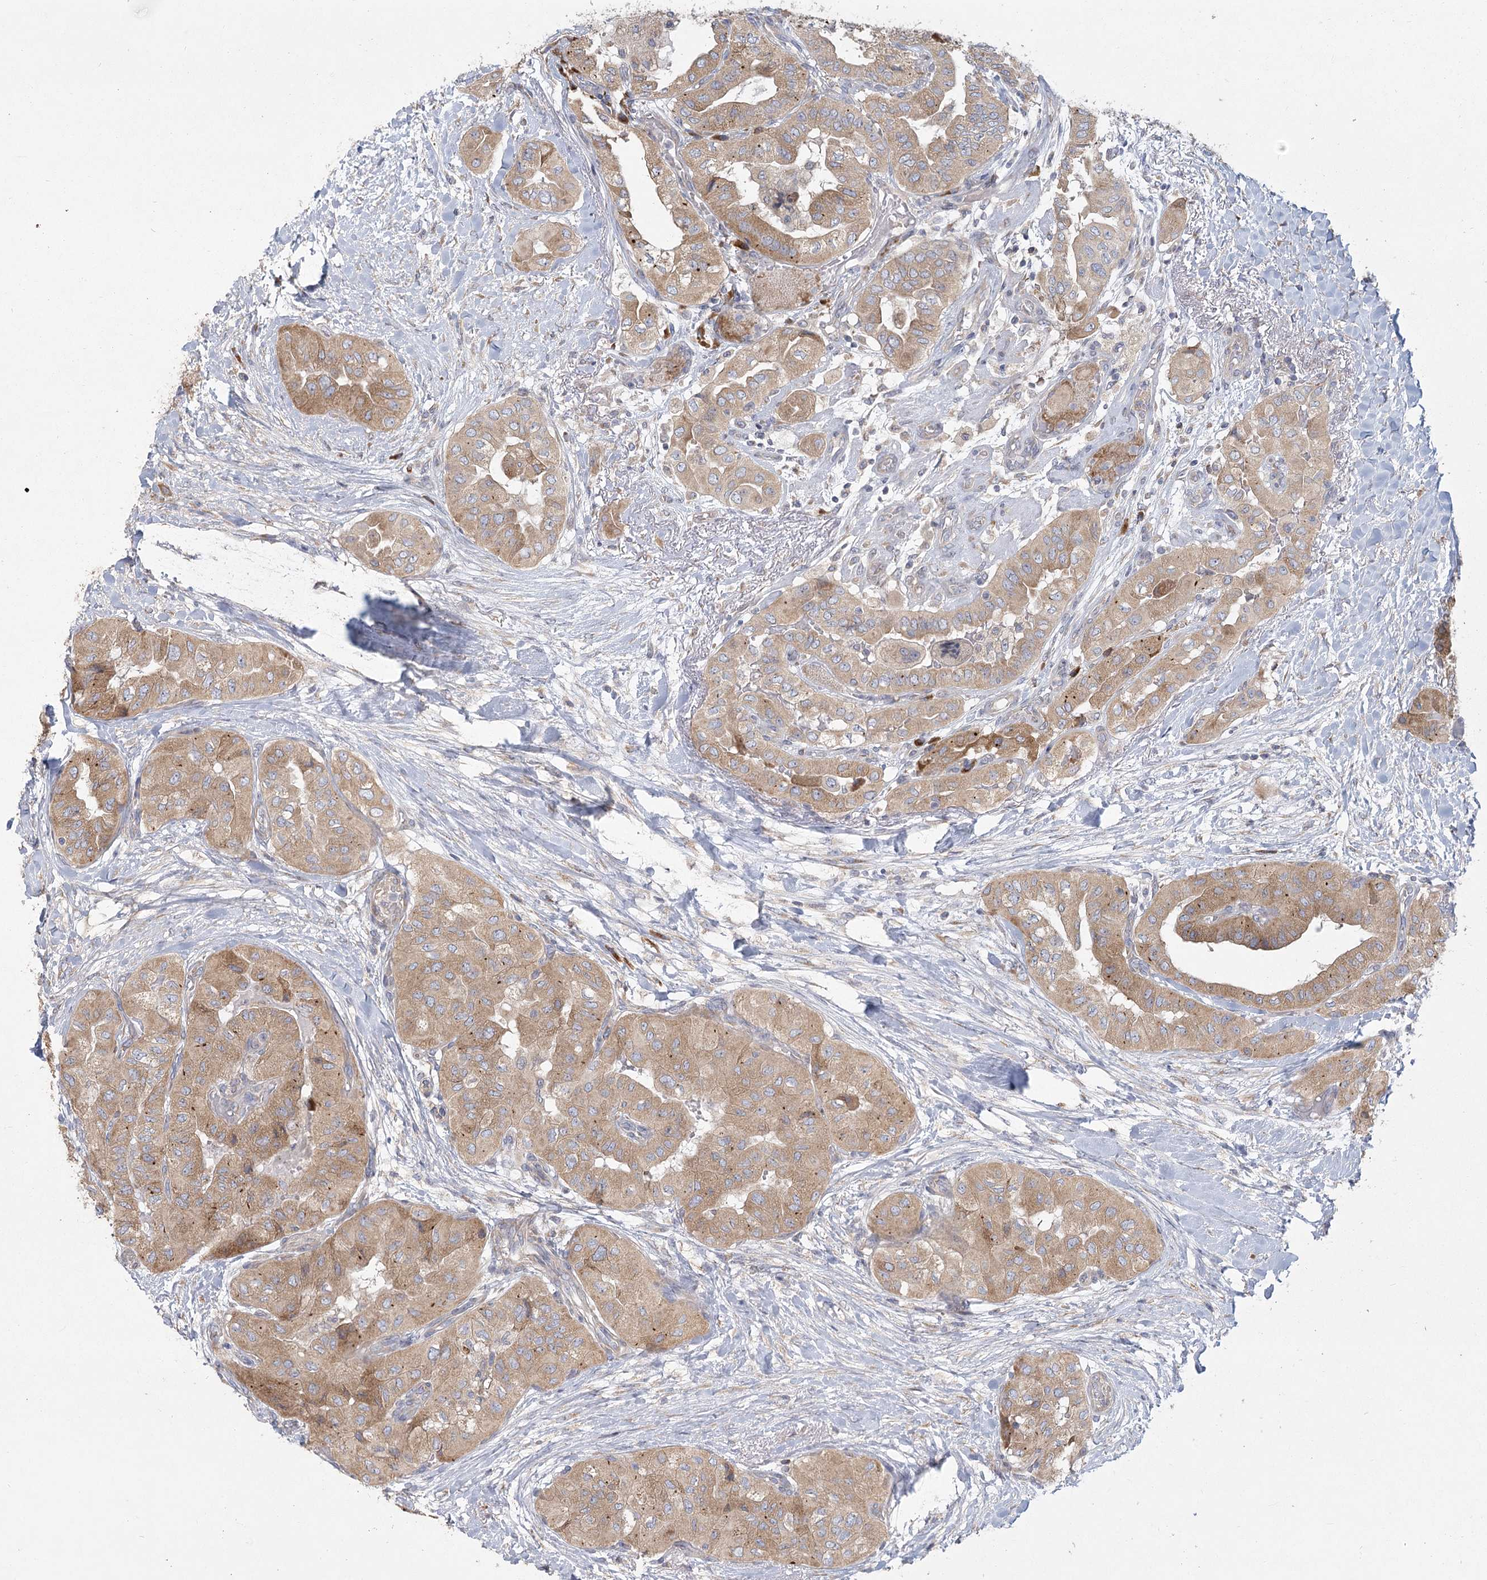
{"staining": {"intensity": "moderate", "quantity": ">75%", "location": "cytoplasmic/membranous"}, "tissue": "thyroid cancer", "cell_type": "Tumor cells", "image_type": "cancer", "snomed": [{"axis": "morphology", "description": "Papillary adenocarcinoma, NOS"}, {"axis": "topography", "description": "Thyroid gland"}], "caption": "Protein expression by immunohistochemistry shows moderate cytoplasmic/membranous positivity in approximately >75% of tumor cells in papillary adenocarcinoma (thyroid).", "gene": "CNTLN", "patient": {"sex": "female", "age": 59}}